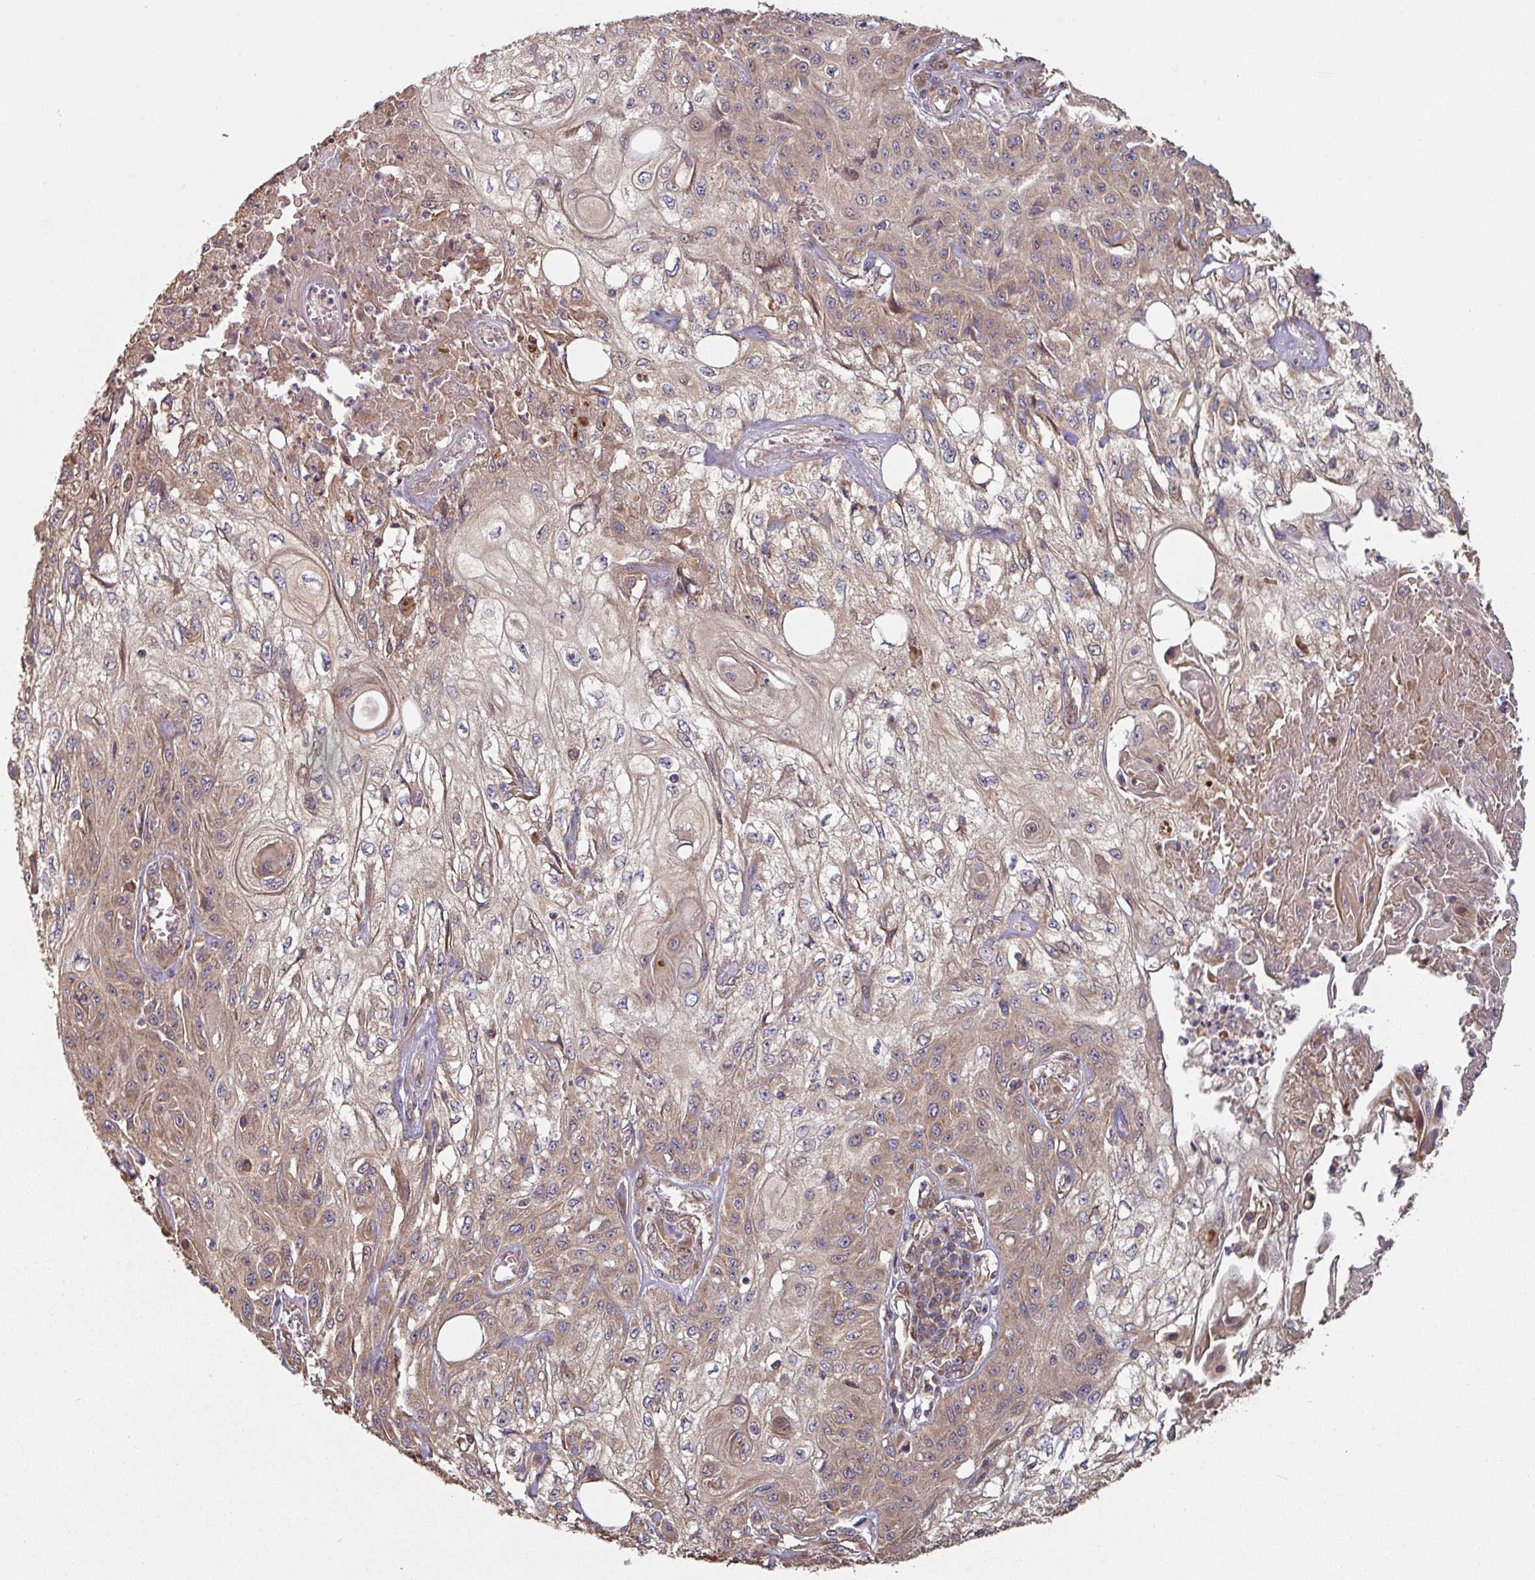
{"staining": {"intensity": "moderate", "quantity": ">75%", "location": "cytoplasmic/membranous"}, "tissue": "skin cancer", "cell_type": "Tumor cells", "image_type": "cancer", "snomed": [{"axis": "morphology", "description": "Squamous cell carcinoma, NOS"}, {"axis": "morphology", "description": "Squamous cell carcinoma, metastatic, NOS"}, {"axis": "topography", "description": "Skin"}, {"axis": "topography", "description": "Lymph node"}], "caption": "Brown immunohistochemical staining in human squamous cell carcinoma (skin) reveals moderate cytoplasmic/membranous expression in about >75% of tumor cells.", "gene": "SIK1", "patient": {"sex": "male", "age": 75}}